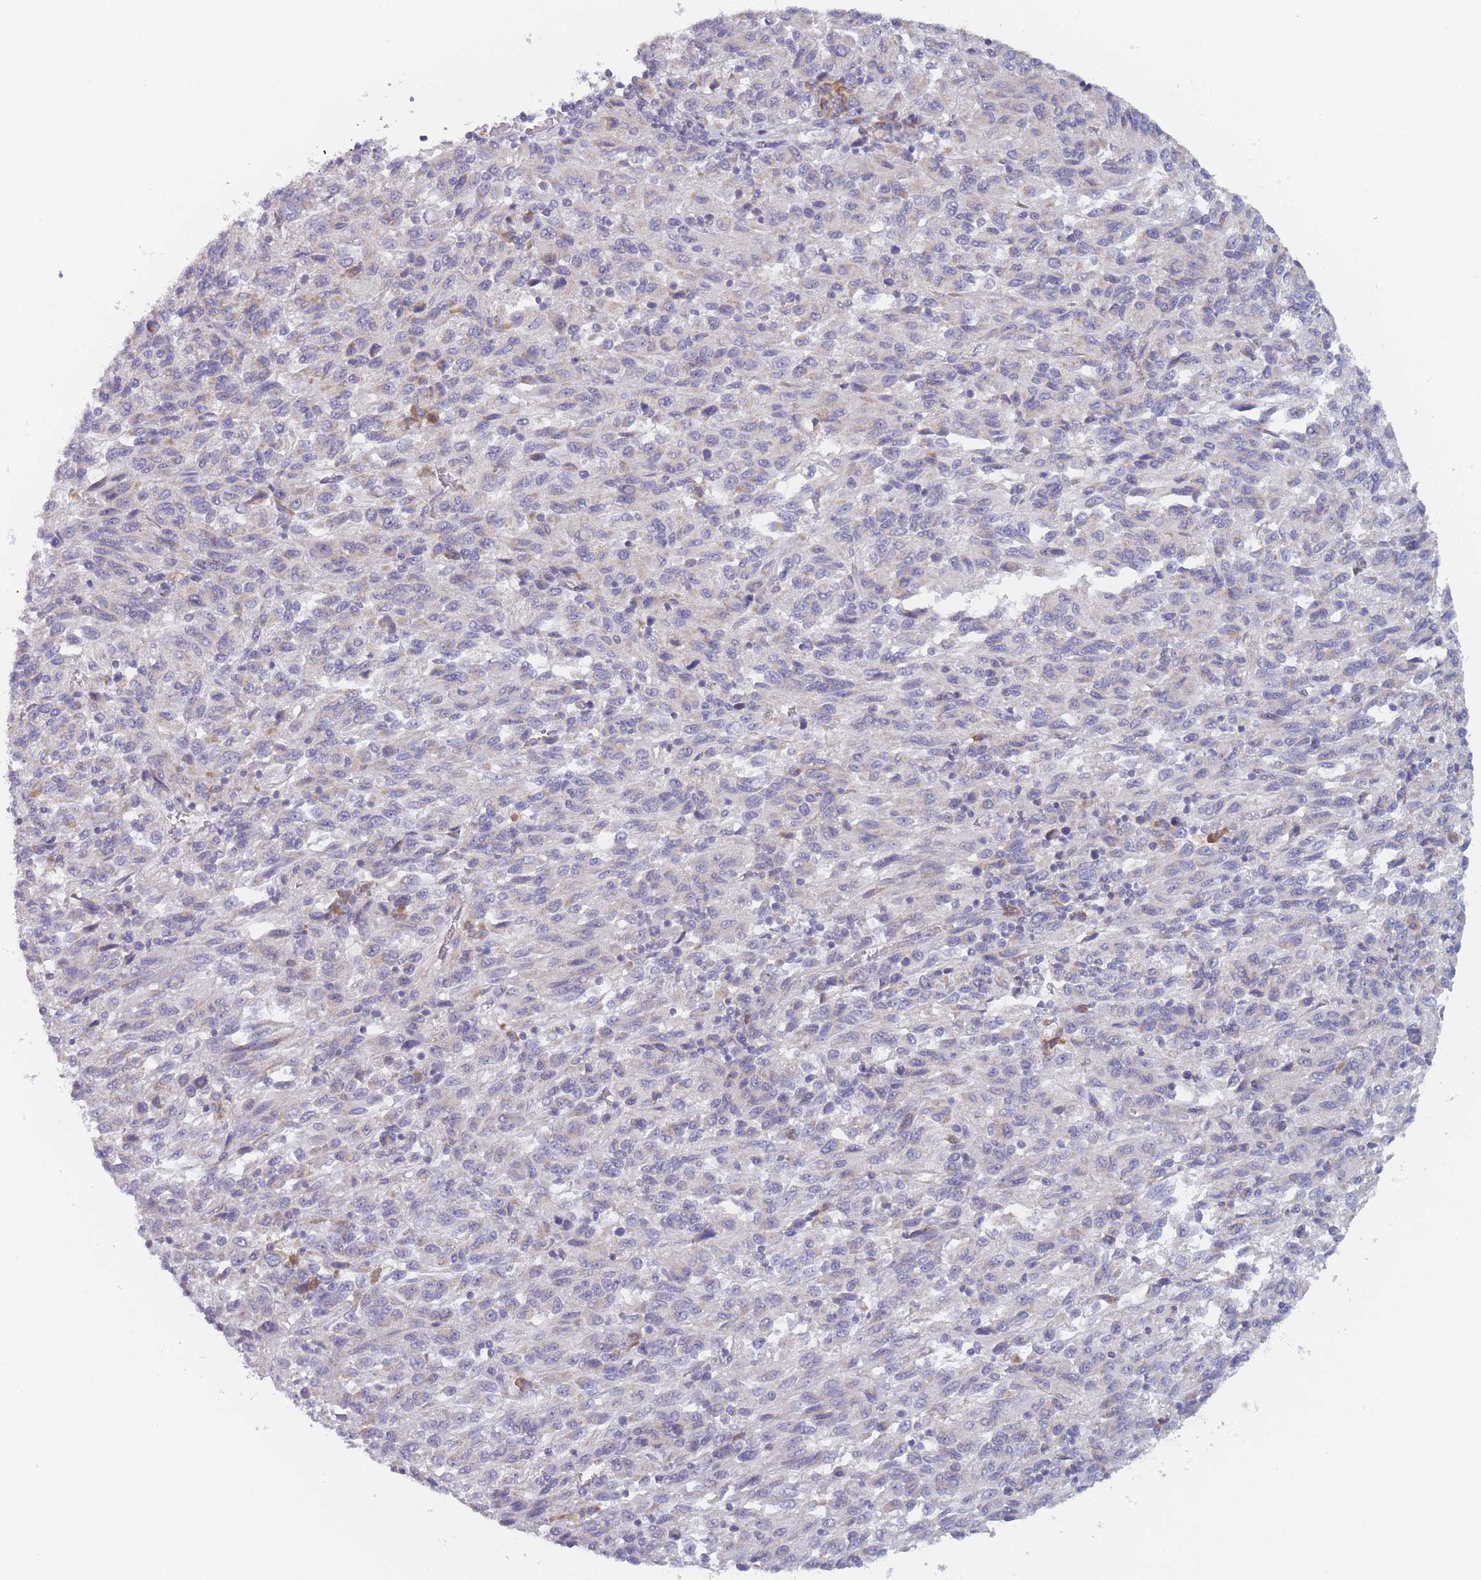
{"staining": {"intensity": "negative", "quantity": "none", "location": "none"}, "tissue": "melanoma", "cell_type": "Tumor cells", "image_type": "cancer", "snomed": [{"axis": "morphology", "description": "Malignant melanoma, Metastatic site"}, {"axis": "topography", "description": "Lung"}], "caption": "Immunohistochemical staining of malignant melanoma (metastatic site) displays no significant positivity in tumor cells.", "gene": "FAM227B", "patient": {"sex": "male", "age": 64}}